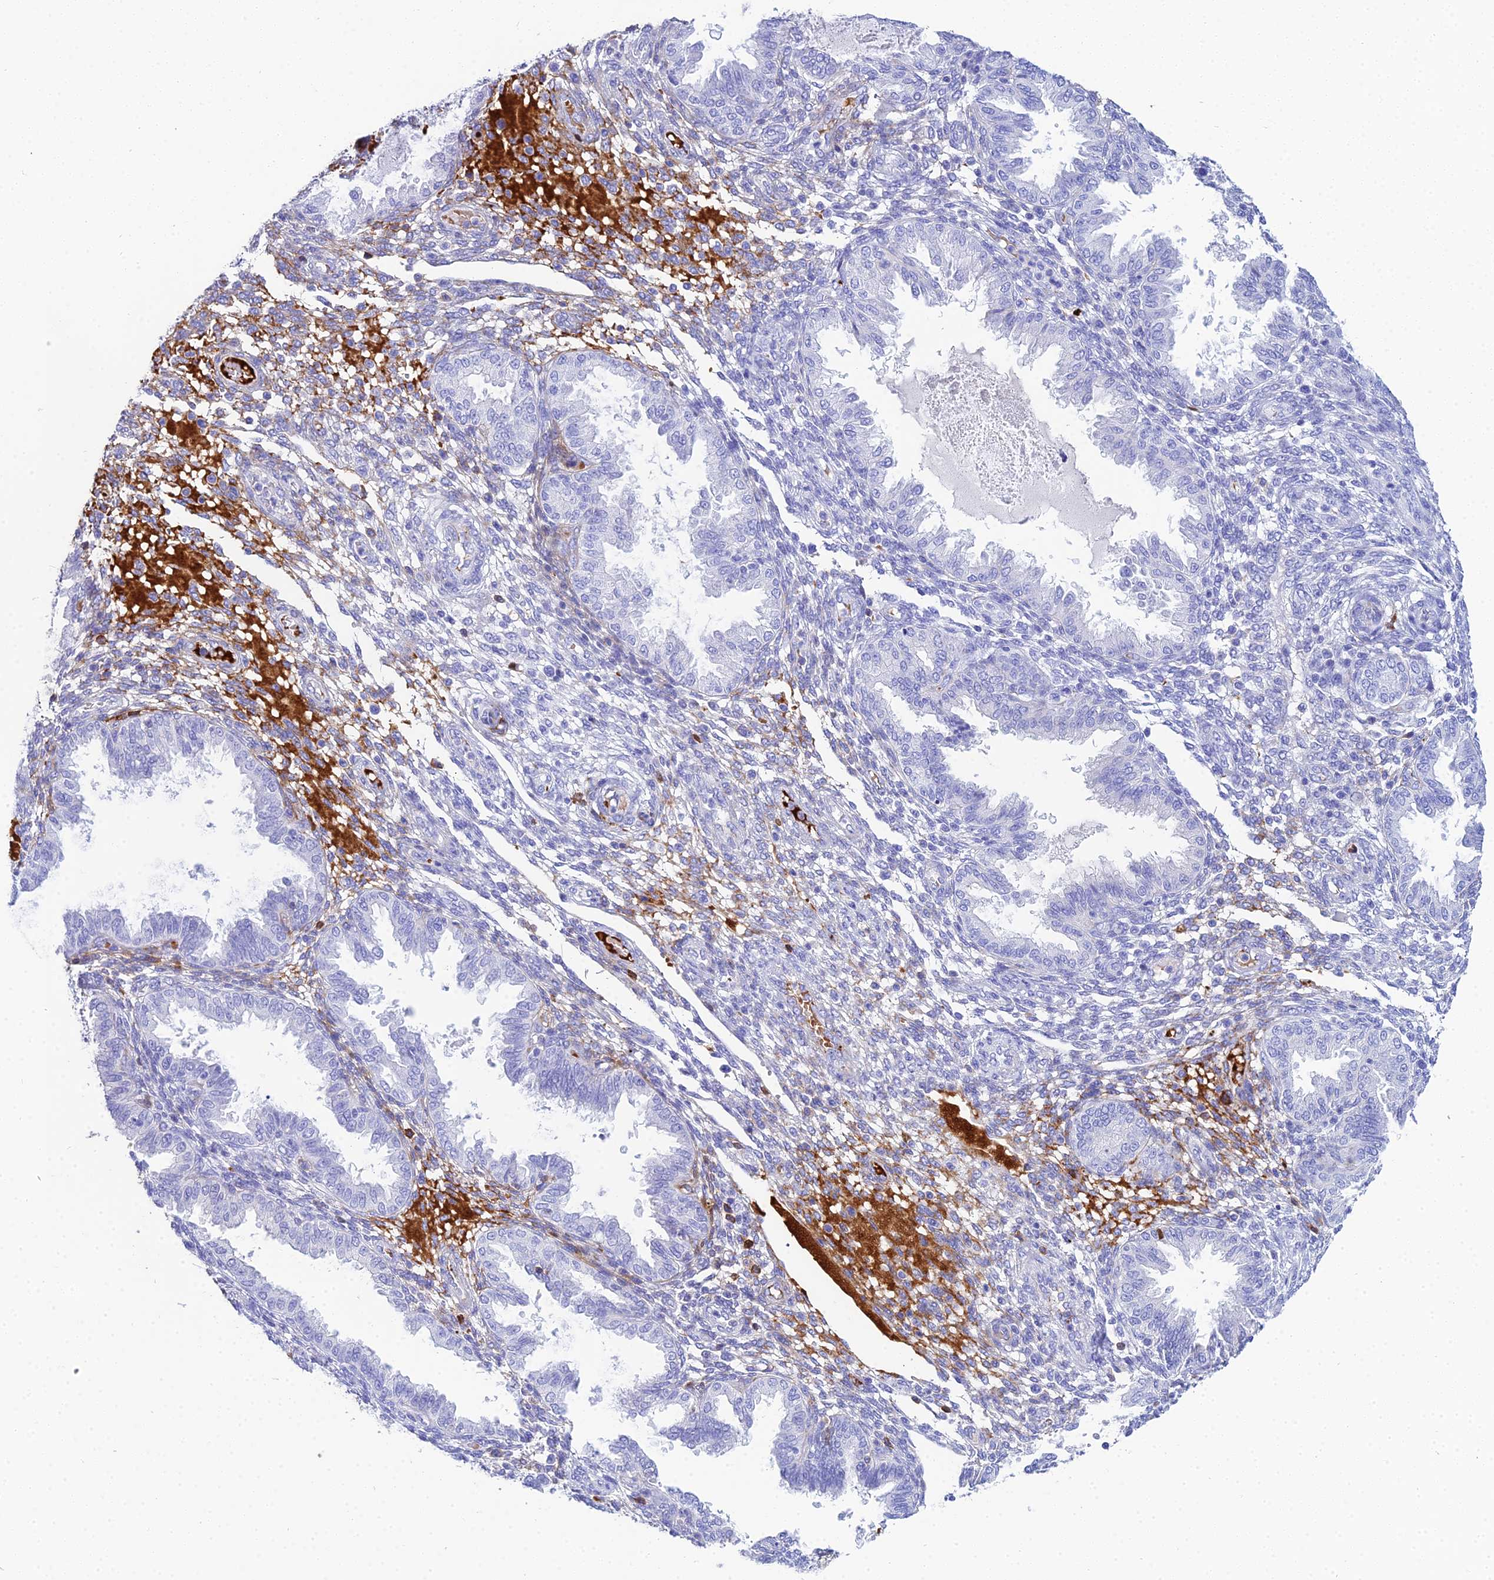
{"staining": {"intensity": "negative", "quantity": "none", "location": "none"}, "tissue": "endometrium", "cell_type": "Cells in endometrial stroma", "image_type": "normal", "snomed": [{"axis": "morphology", "description": "Normal tissue, NOS"}, {"axis": "topography", "description": "Endometrium"}], "caption": "This is an IHC image of benign endometrium. There is no expression in cells in endometrial stroma.", "gene": "CELA3A", "patient": {"sex": "female", "age": 33}}